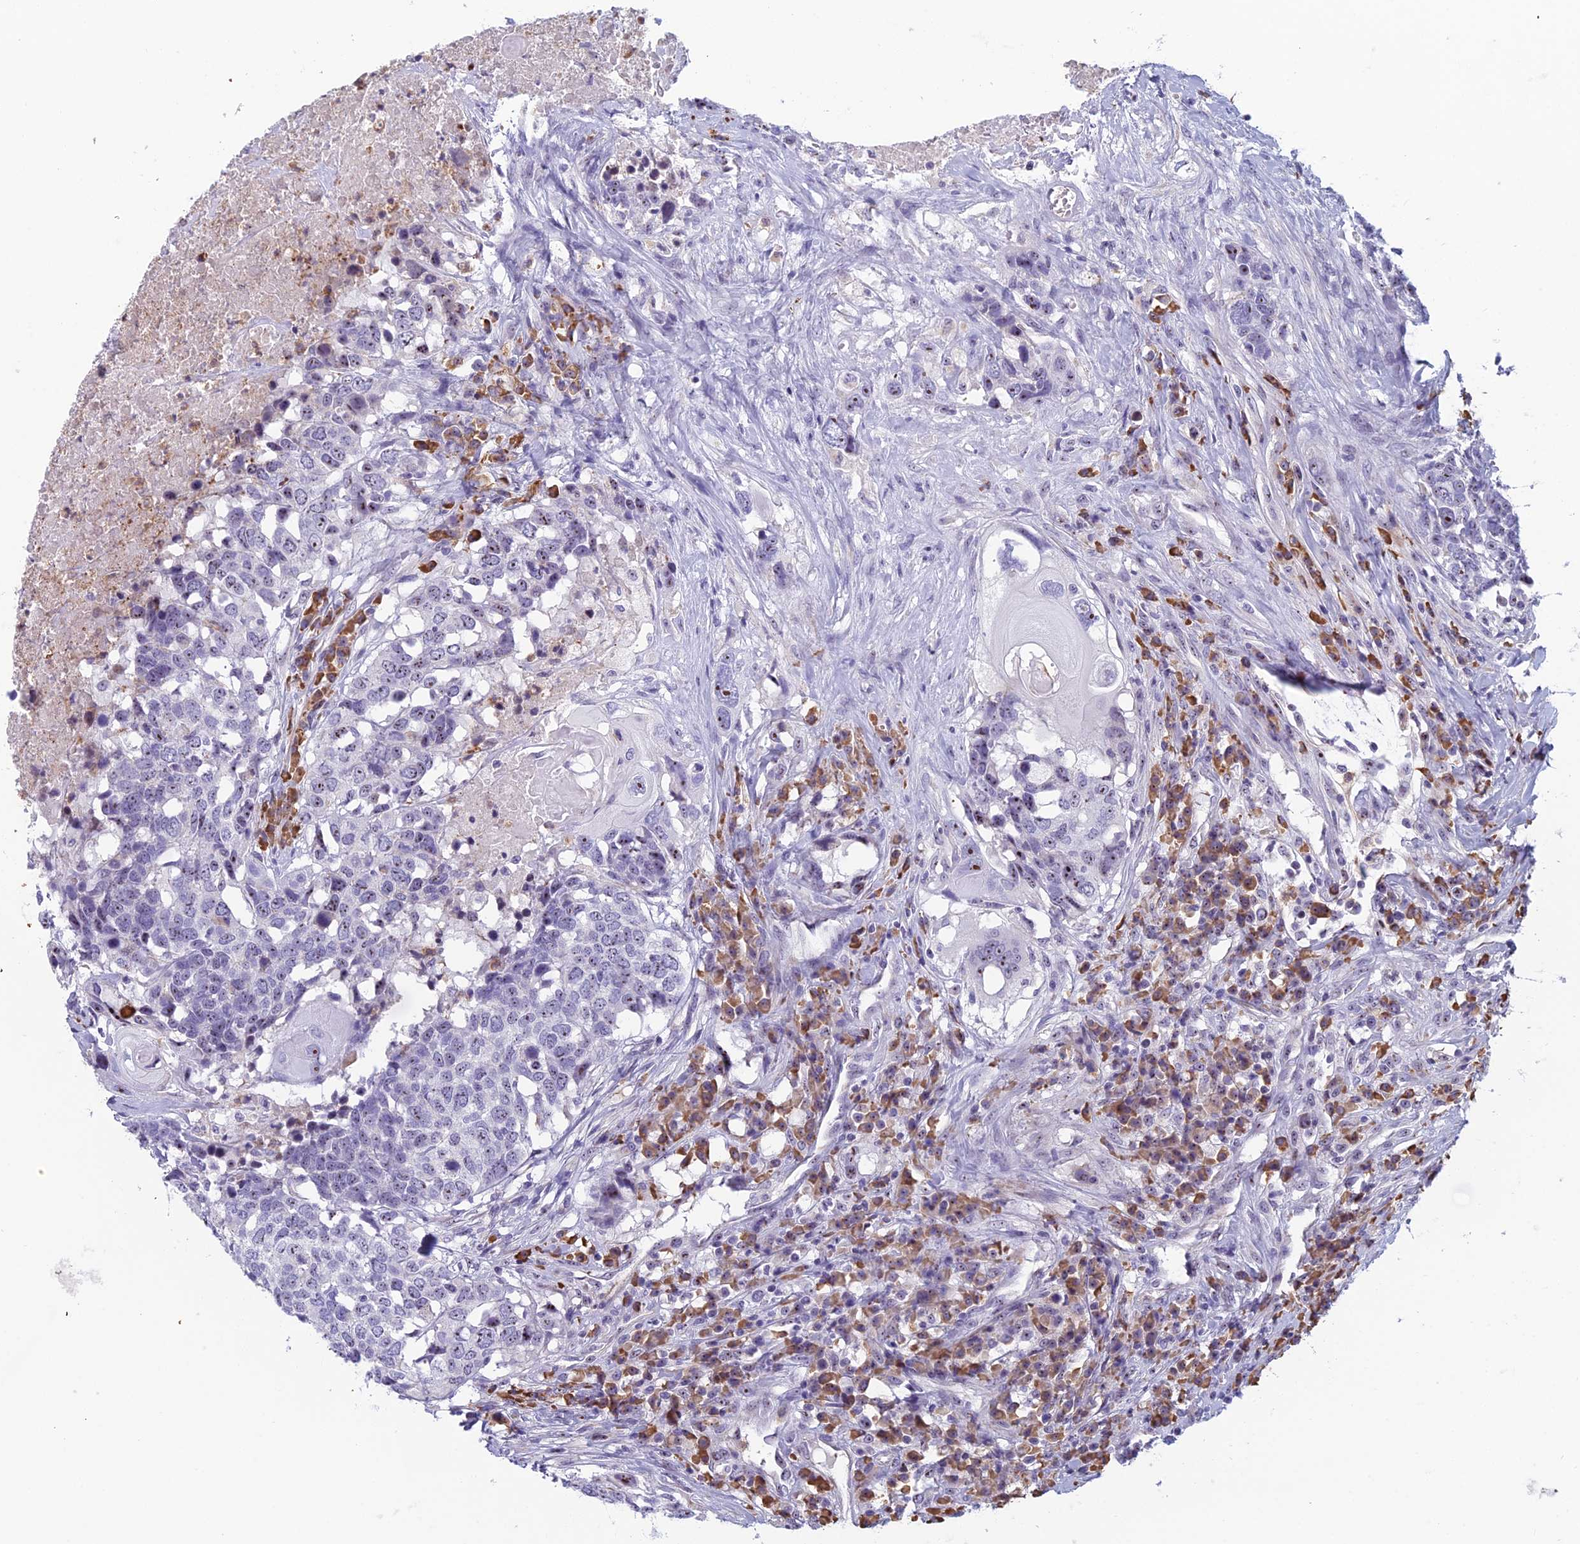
{"staining": {"intensity": "weak", "quantity": "<25%", "location": "nuclear"}, "tissue": "head and neck cancer", "cell_type": "Tumor cells", "image_type": "cancer", "snomed": [{"axis": "morphology", "description": "Squamous cell carcinoma, NOS"}, {"axis": "topography", "description": "Head-Neck"}], "caption": "Immunohistochemical staining of head and neck squamous cell carcinoma exhibits no significant expression in tumor cells. The staining was performed using DAB to visualize the protein expression in brown, while the nuclei were stained in blue with hematoxylin (Magnification: 20x).", "gene": "NOC2L", "patient": {"sex": "male", "age": 66}}